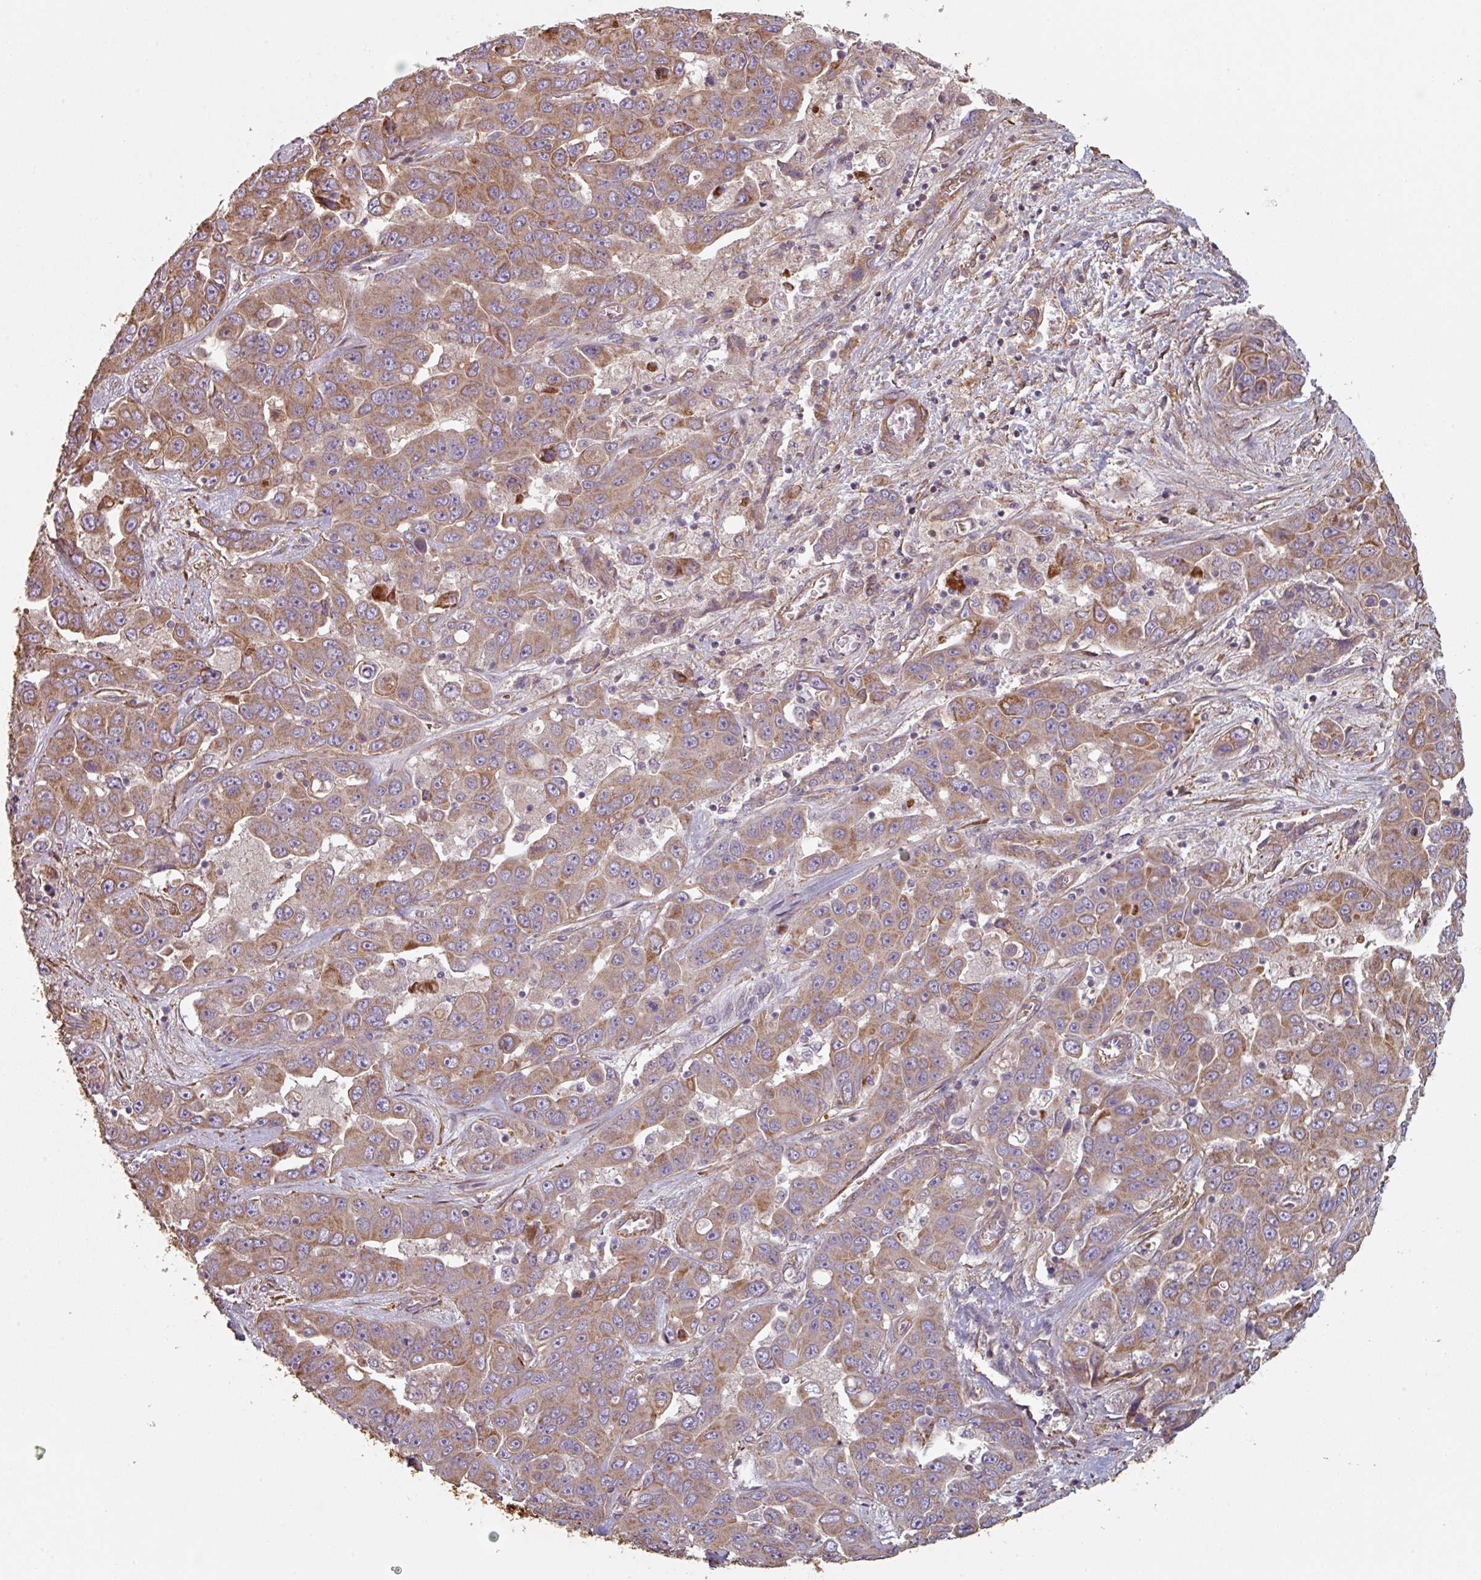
{"staining": {"intensity": "moderate", "quantity": ">75%", "location": "cytoplasmic/membranous"}, "tissue": "liver cancer", "cell_type": "Tumor cells", "image_type": "cancer", "snomed": [{"axis": "morphology", "description": "Cholangiocarcinoma"}, {"axis": "topography", "description": "Liver"}], "caption": "Immunohistochemistry photomicrograph of neoplastic tissue: human liver cancer (cholangiocarcinoma) stained using immunohistochemistry (IHC) exhibits medium levels of moderate protein expression localized specifically in the cytoplasmic/membranous of tumor cells, appearing as a cytoplasmic/membranous brown color.", "gene": "GSTA4", "patient": {"sex": "female", "age": 52}}